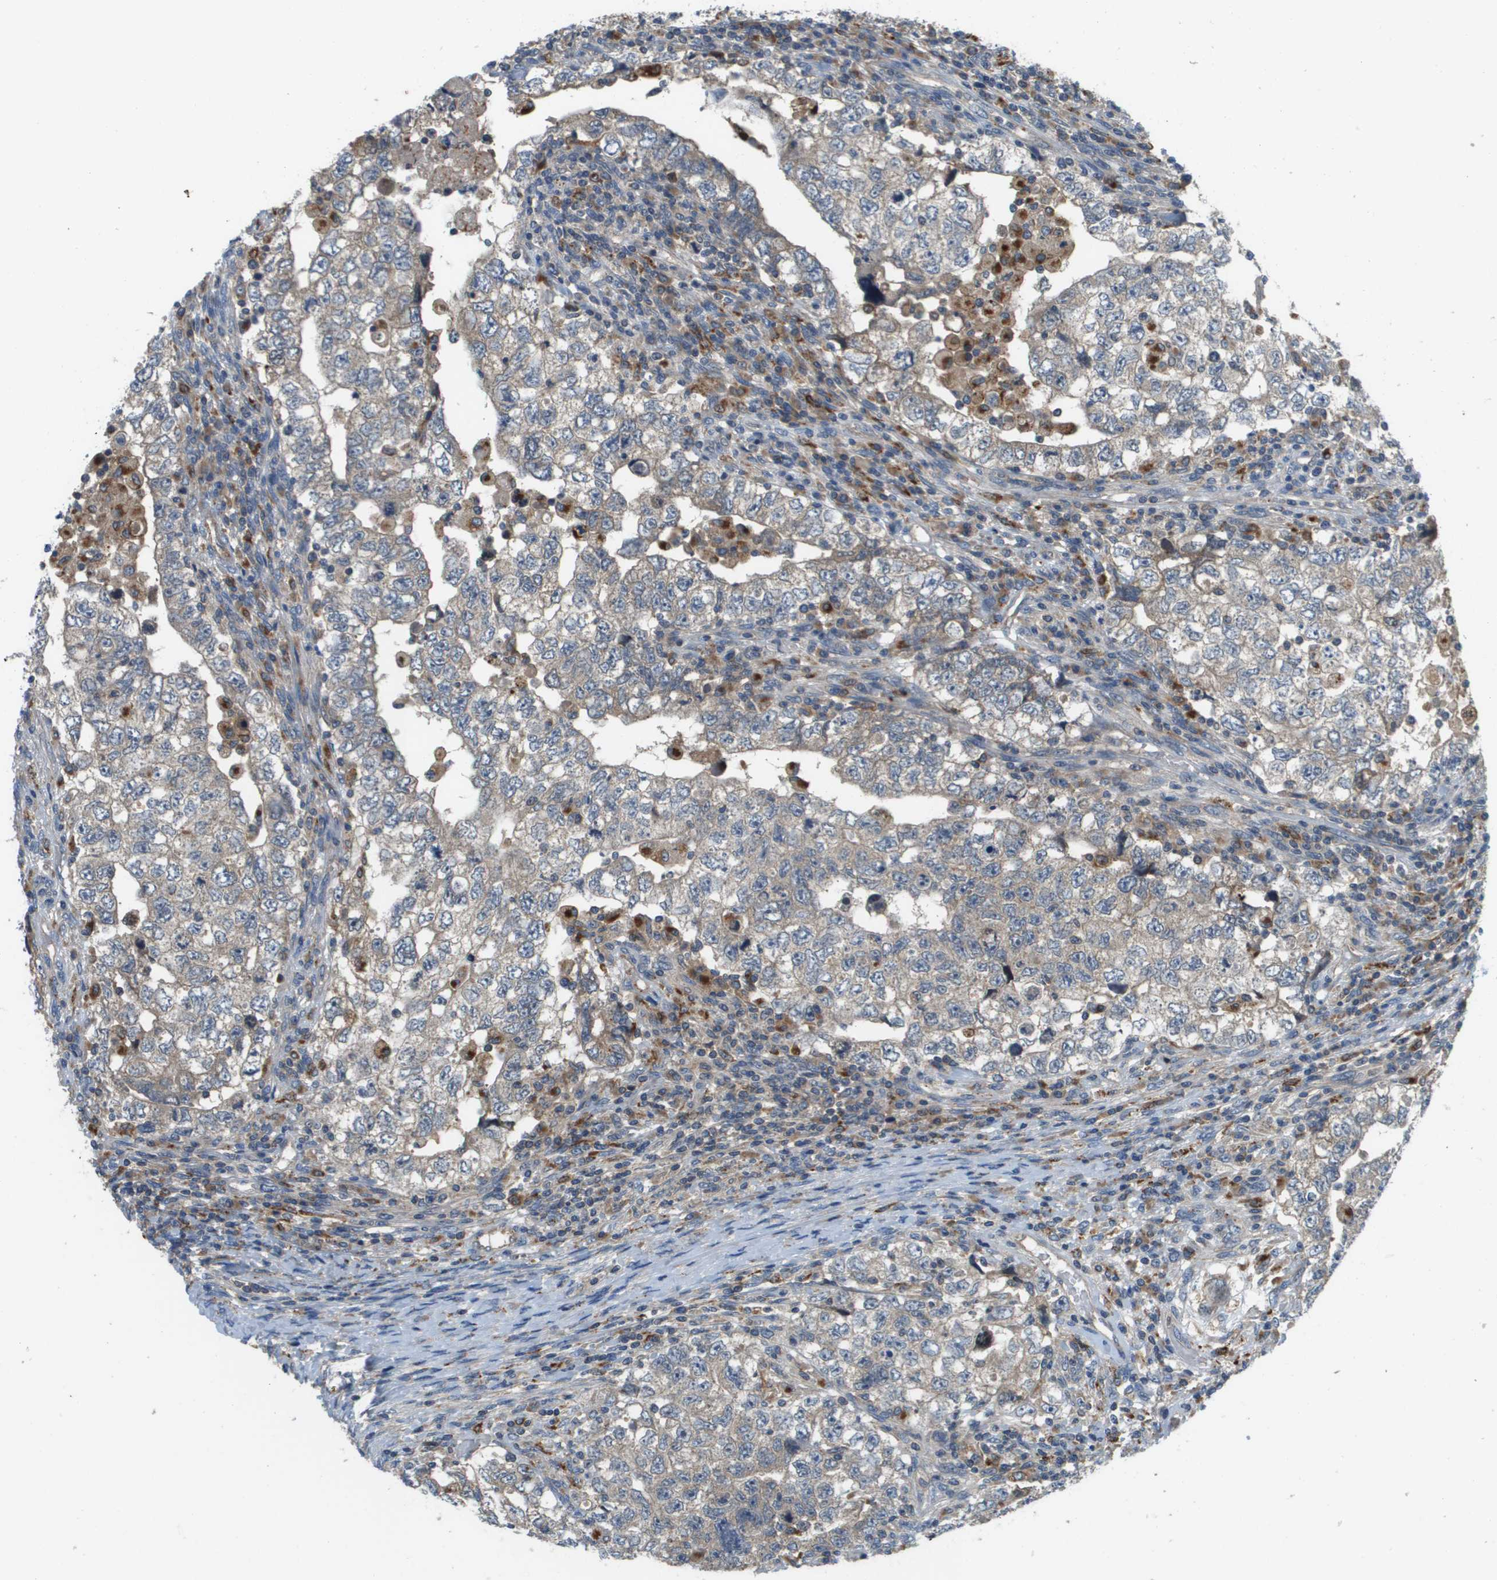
{"staining": {"intensity": "negative", "quantity": "none", "location": "none"}, "tissue": "testis cancer", "cell_type": "Tumor cells", "image_type": "cancer", "snomed": [{"axis": "morphology", "description": "Carcinoma, Embryonal, NOS"}, {"axis": "topography", "description": "Testis"}], "caption": "Immunohistochemistry micrograph of neoplastic tissue: testis cancer (embryonal carcinoma) stained with DAB (3,3'-diaminobenzidine) exhibits no significant protein positivity in tumor cells. (DAB (3,3'-diaminobenzidine) immunohistochemistry, high magnification).", "gene": "SLC25A20", "patient": {"sex": "male", "age": 36}}